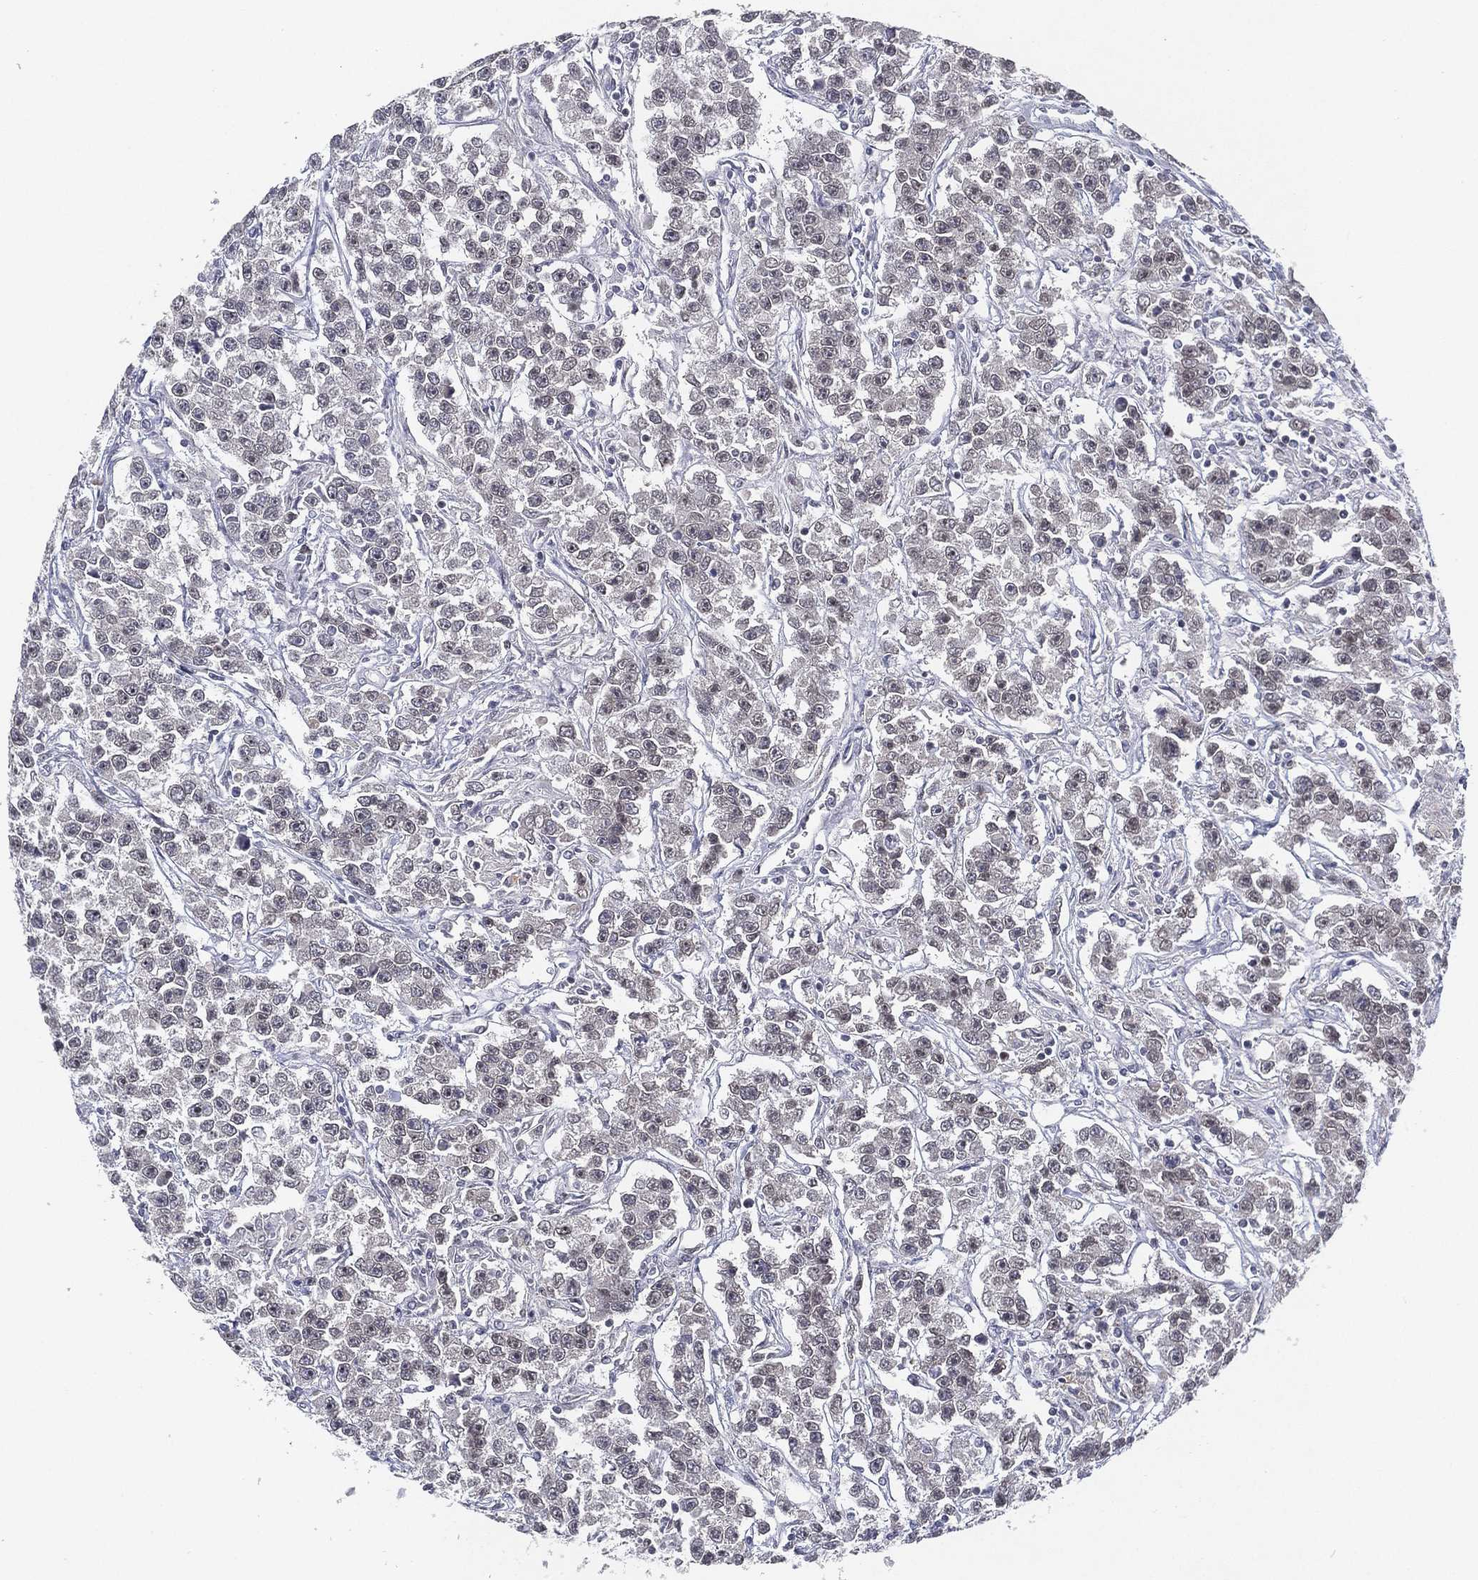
{"staining": {"intensity": "negative", "quantity": "none", "location": "none"}, "tissue": "testis cancer", "cell_type": "Tumor cells", "image_type": "cancer", "snomed": [{"axis": "morphology", "description": "Seminoma, NOS"}, {"axis": "topography", "description": "Testis"}], "caption": "Immunohistochemical staining of seminoma (testis) exhibits no significant positivity in tumor cells. (DAB IHC visualized using brightfield microscopy, high magnification).", "gene": "MS4A8", "patient": {"sex": "male", "age": 59}}